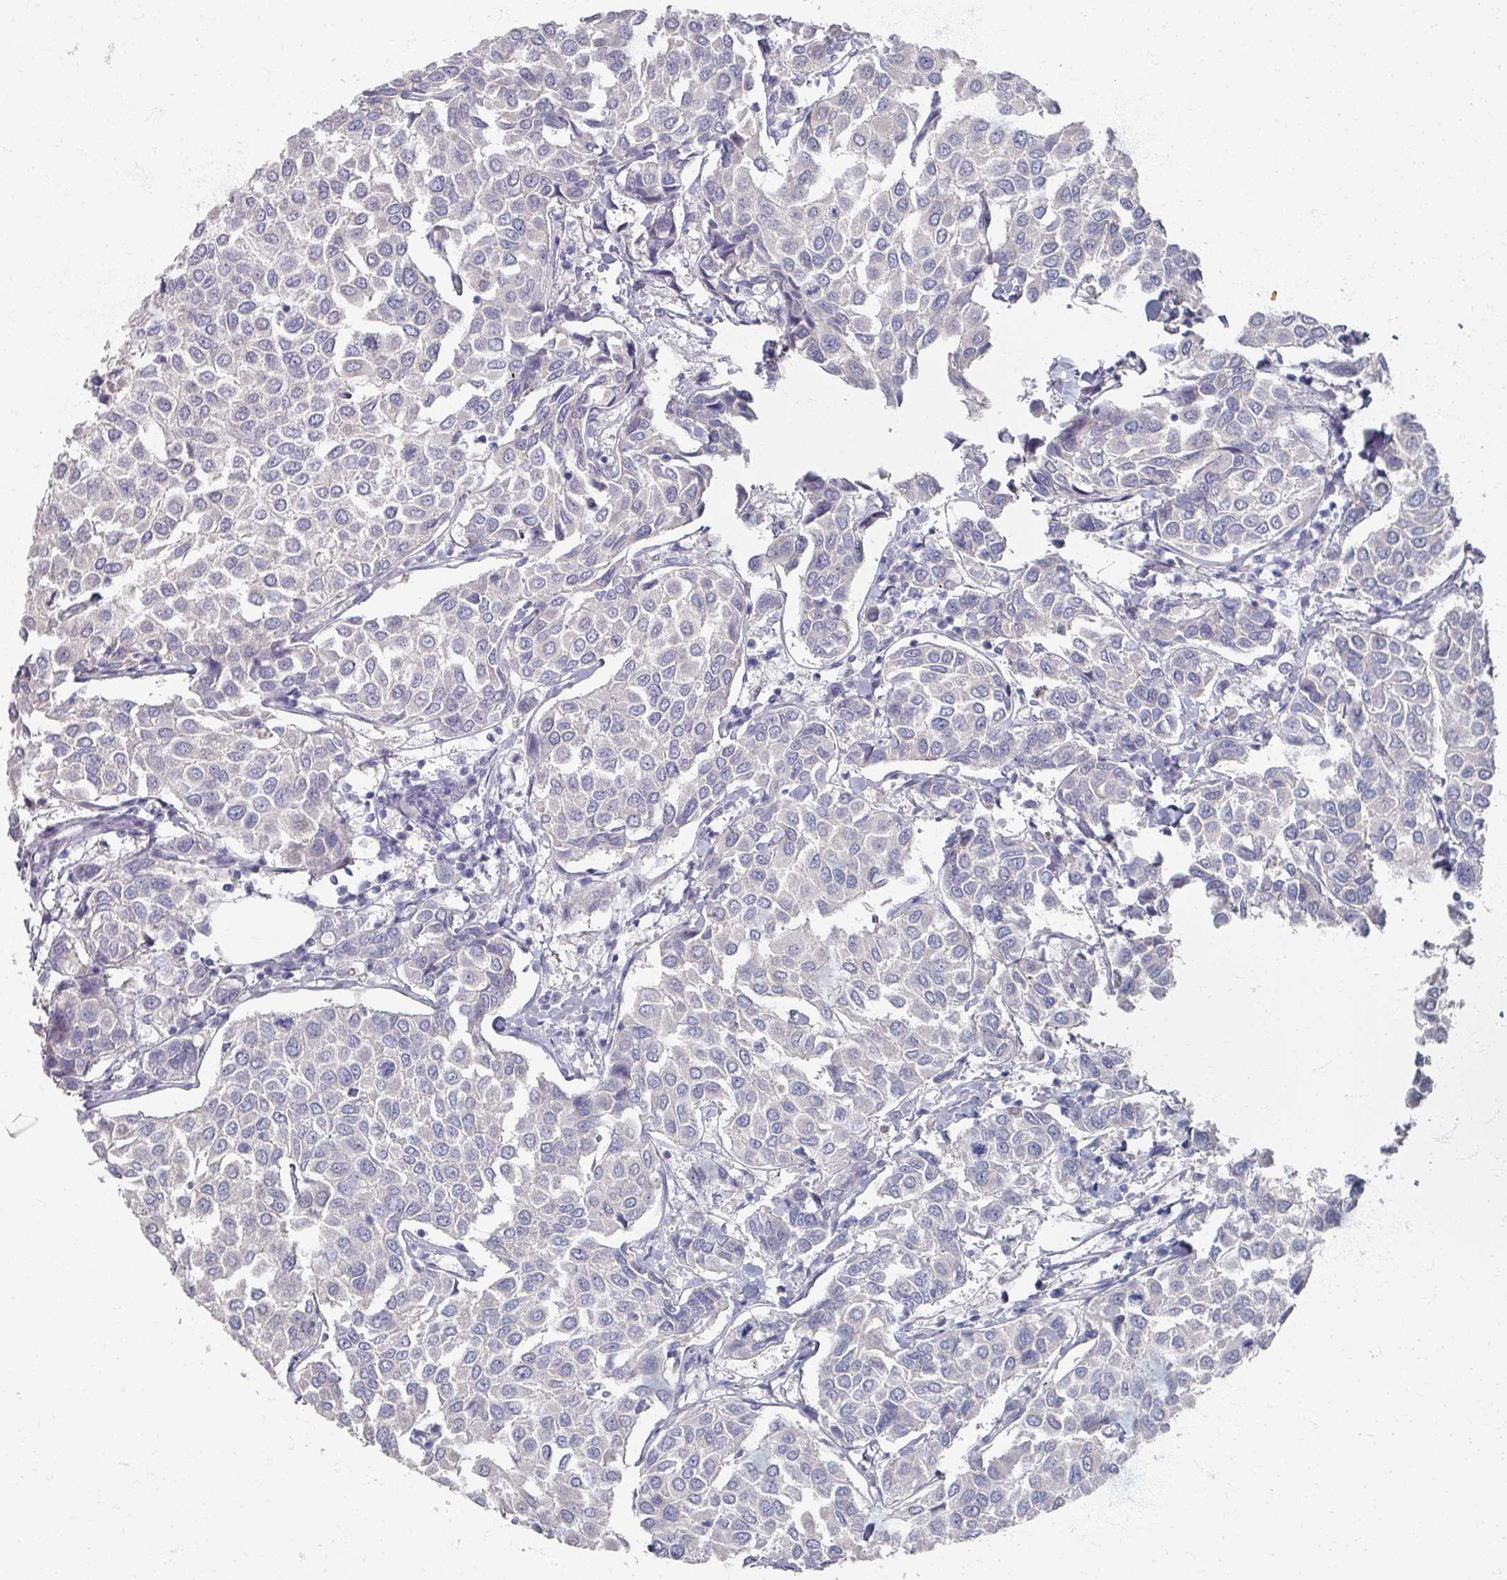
{"staining": {"intensity": "negative", "quantity": "none", "location": "none"}, "tissue": "breast cancer", "cell_type": "Tumor cells", "image_type": "cancer", "snomed": [{"axis": "morphology", "description": "Duct carcinoma"}, {"axis": "topography", "description": "Breast"}], "caption": "A high-resolution histopathology image shows immunohistochemistry staining of breast cancer, which reveals no significant expression in tumor cells.", "gene": "TTYH3", "patient": {"sex": "female", "age": 55}}